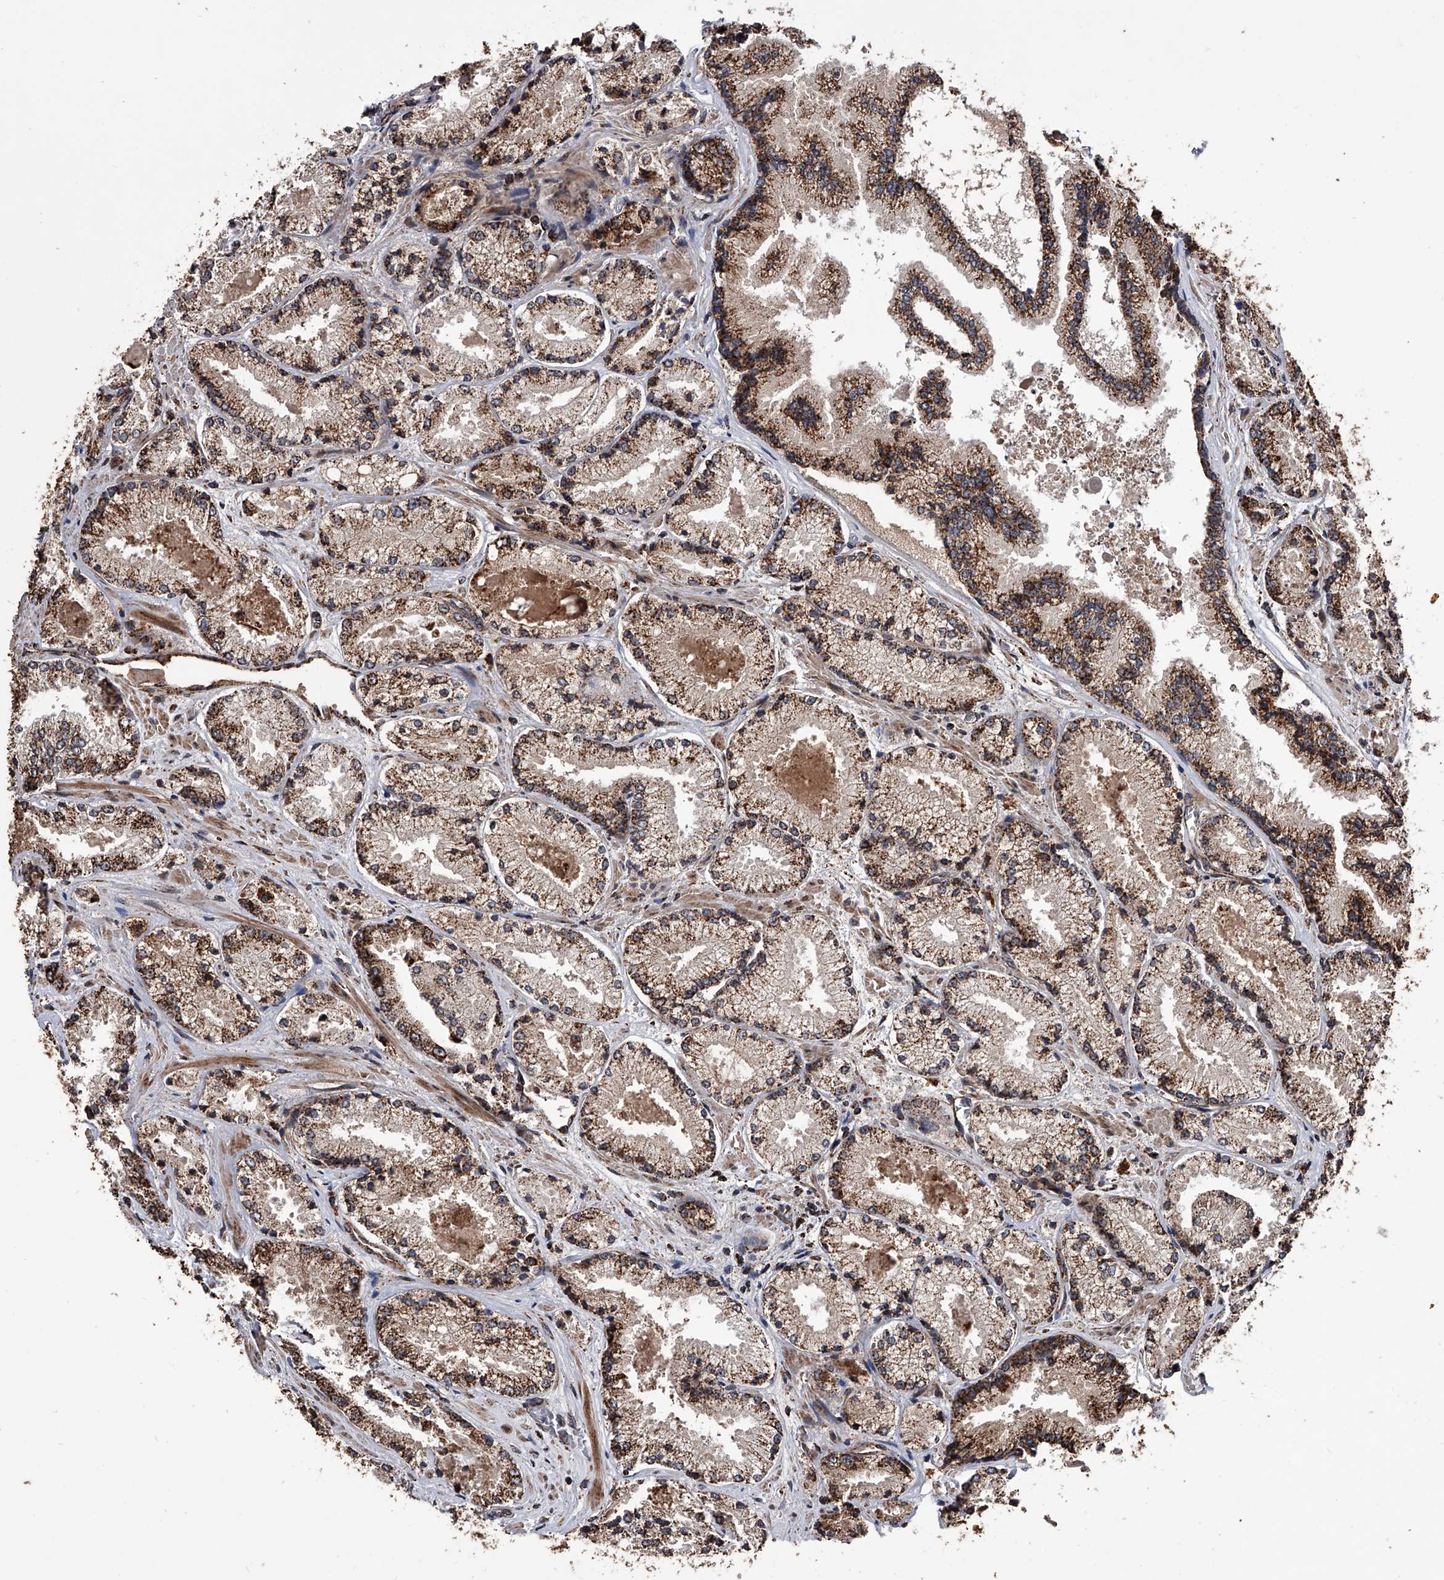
{"staining": {"intensity": "moderate", "quantity": ">75%", "location": "cytoplasmic/membranous"}, "tissue": "prostate cancer", "cell_type": "Tumor cells", "image_type": "cancer", "snomed": [{"axis": "morphology", "description": "Adenocarcinoma, High grade"}, {"axis": "topography", "description": "Prostate"}], "caption": "High-power microscopy captured an immunohistochemistry (IHC) histopathology image of adenocarcinoma (high-grade) (prostate), revealing moderate cytoplasmic/membranous positivity in approximately >75% of tumor cells.", "gene": "SMPDL3A", "patient": {"sex": "male", "age": 73}}